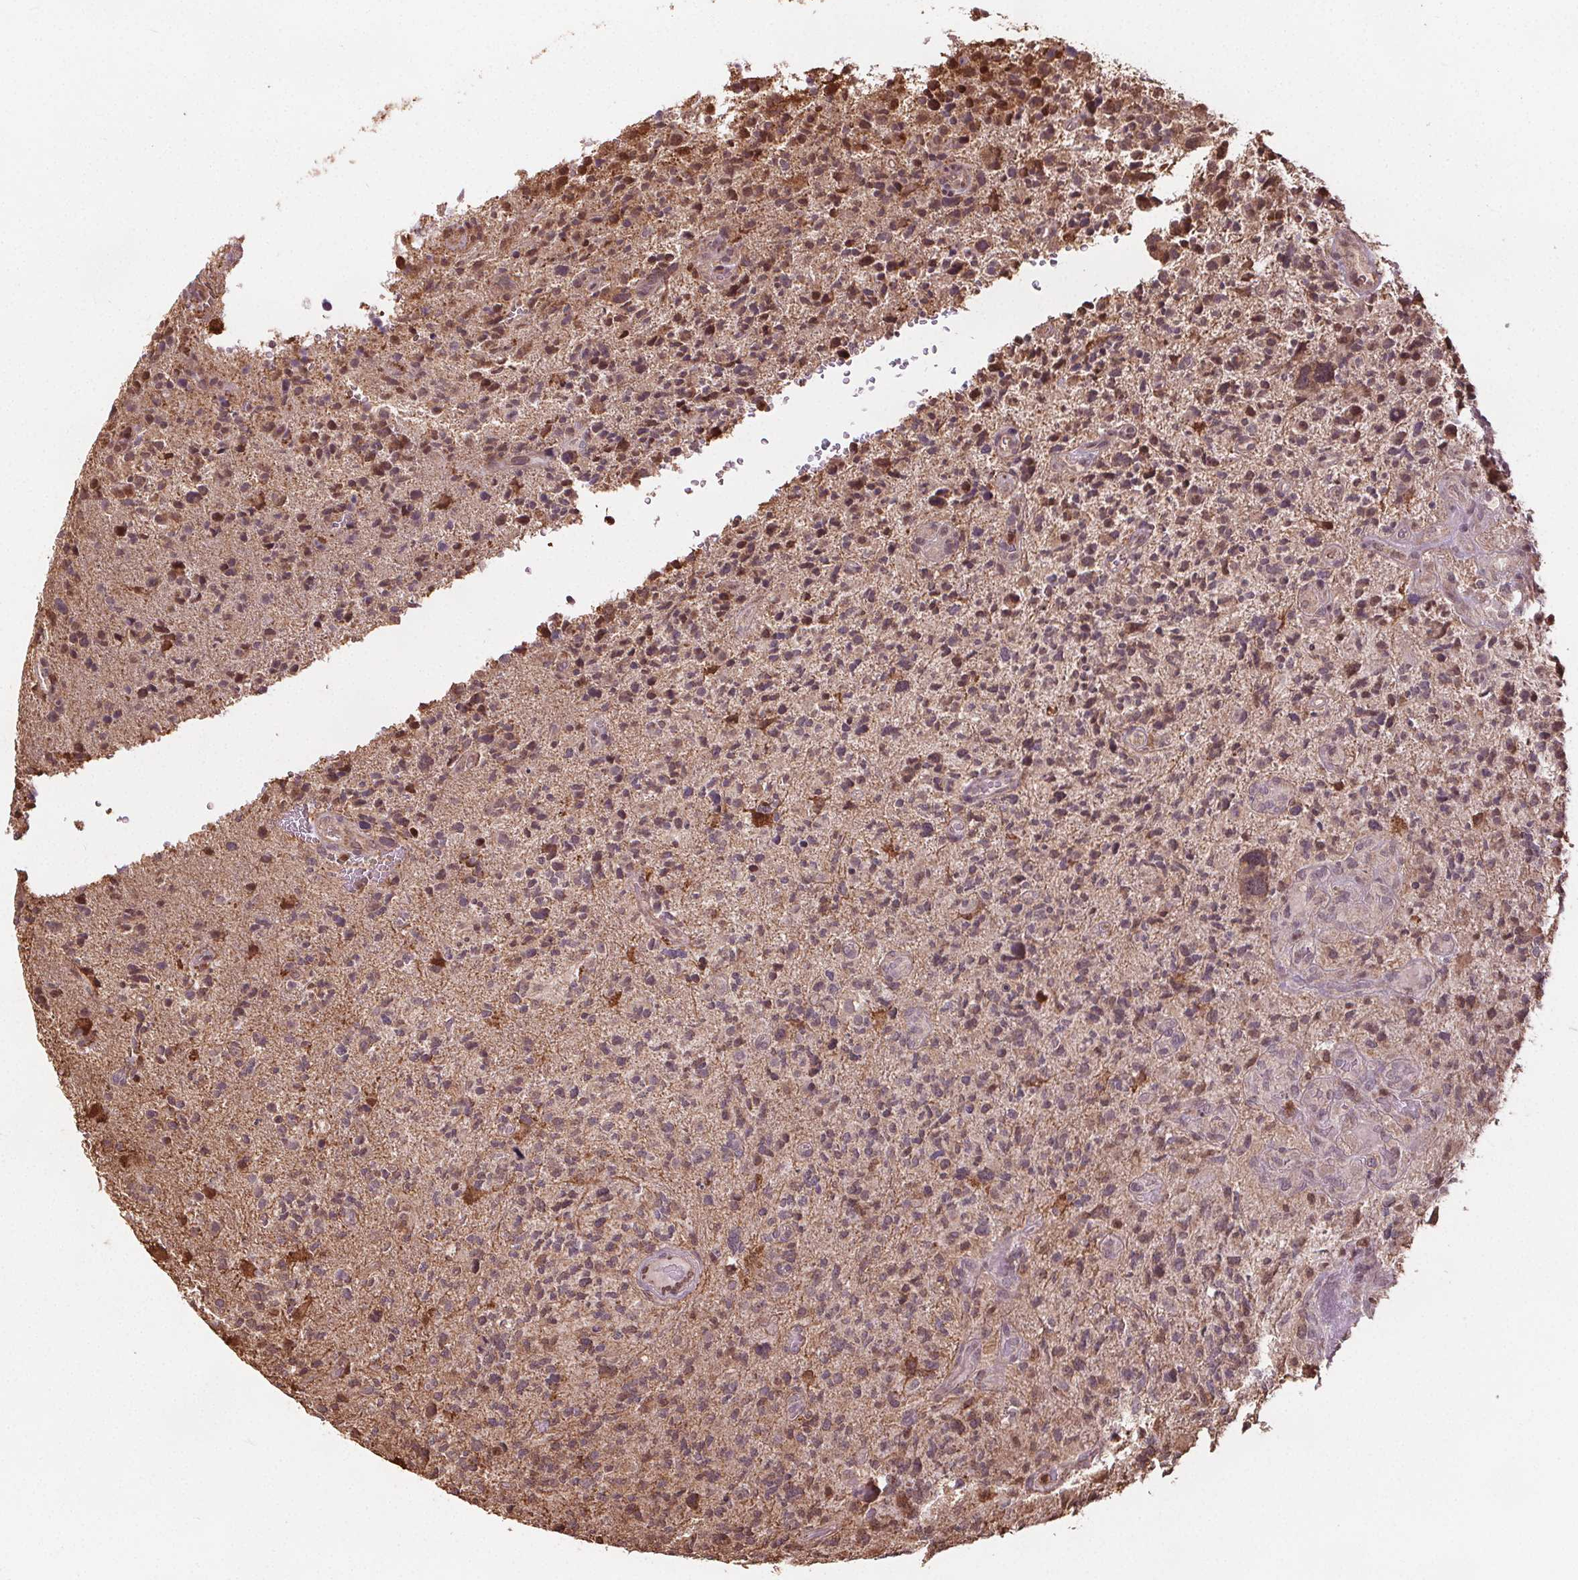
{"staining": {"intensity": "moderate", "quantity": "25%-75%", "location": "cytoplasmic/membranous,nuclear"}, "tissue": "glioma", "cell_type": "Tumor cells", "image_type": "cancer", "snomed": [{"axis": "morphology", "description": "Glioma, malignant, High grade"}, {"axis": "topography", "description": "Brain"}], "caption": "A medium amount of moderate cytoplasmic/membranous and nuclear positivity is identified in approximately 25%-75% of tumor cells in malignant glioma (high-grade) tissue.", "gene": "ENO1", "patient": {"sex": "female", "age": 71}}